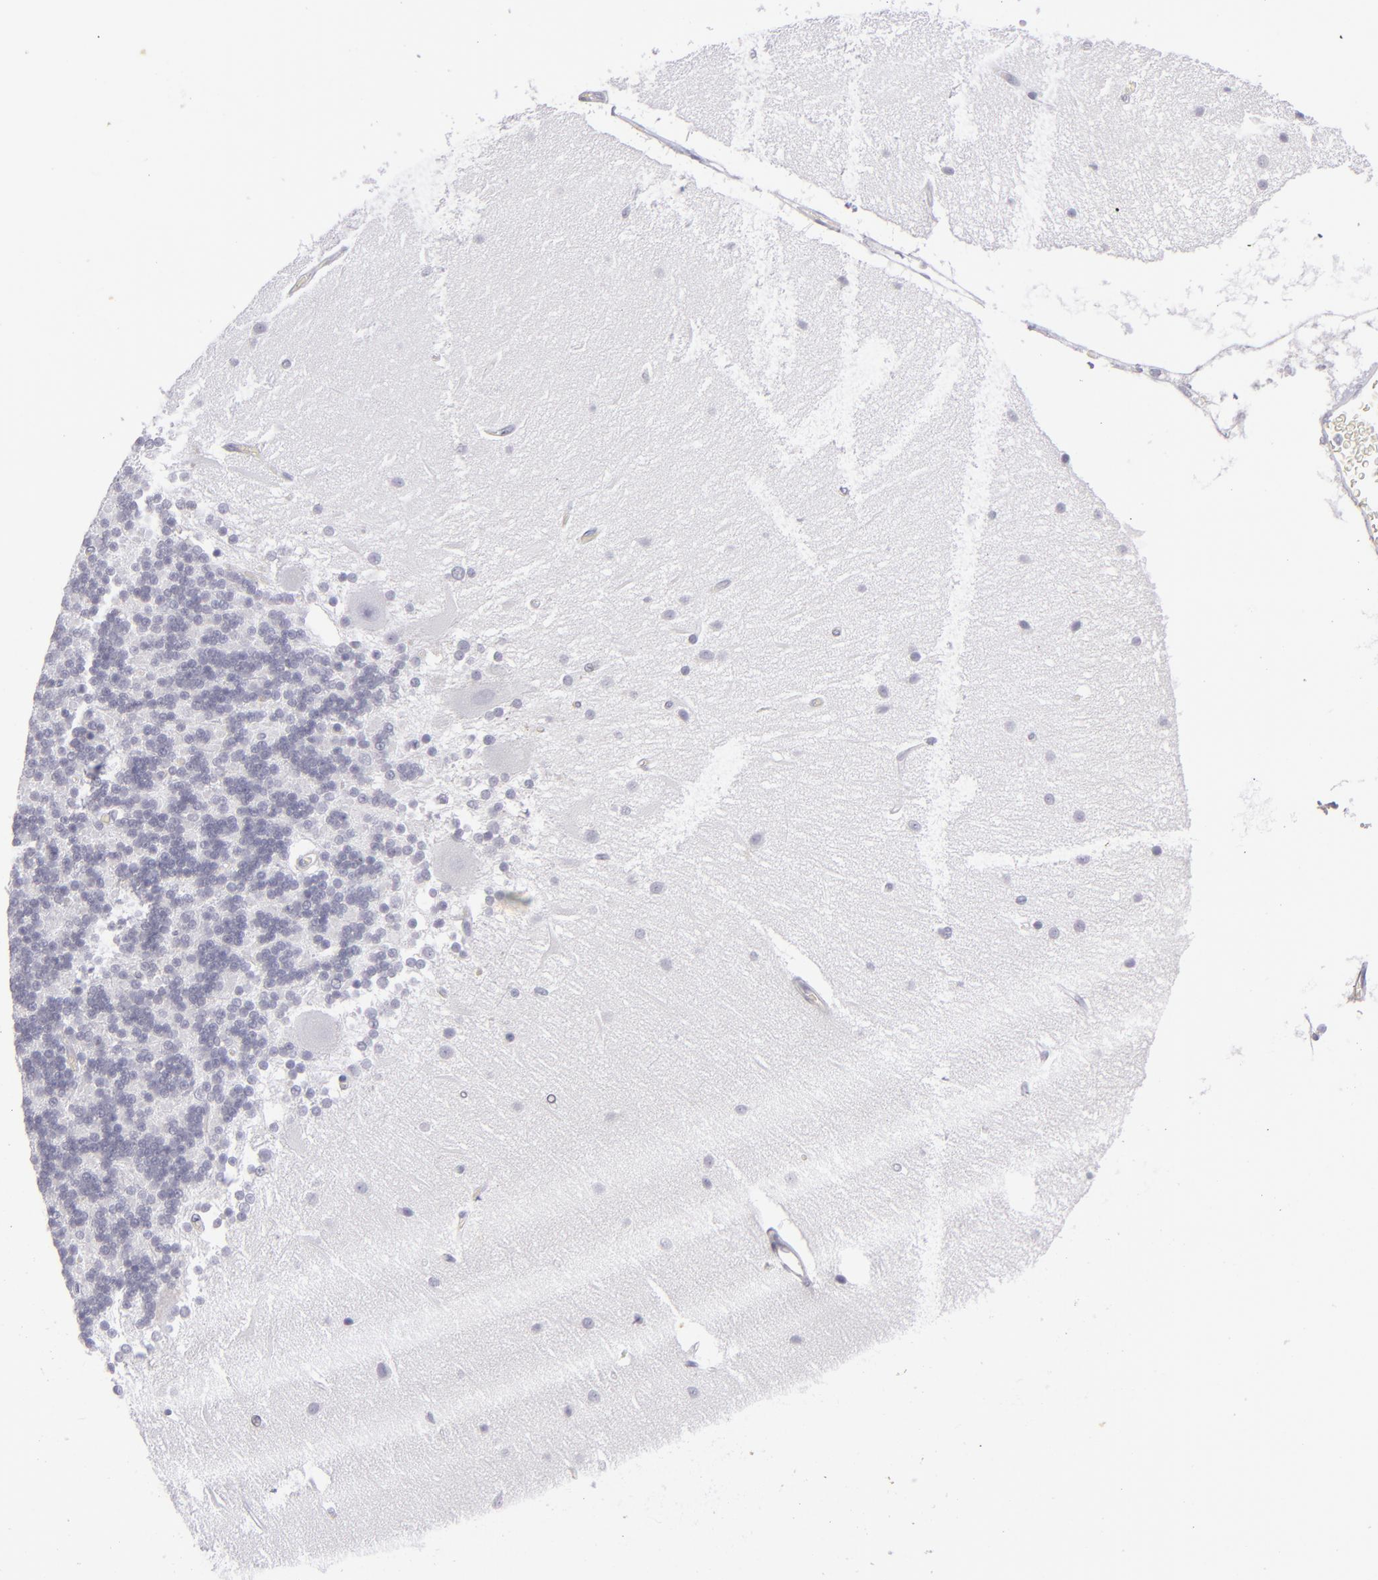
{"staining": {"intensity": "negative", "quantity": "none", "location": "none"}, "tissue": "cerebellum", "cell_type": "Cells in granular layer", "image_type": "normal", "snomed": [{"axis": "morphology", "description": "Normal tissue, NOS"}, {"axis": "topography", "description": "Cerebellum"}], "caption": "Cells in granular layer show no significant staining in unremarkable cerebellum. The staining is performed using DAB brown chromogen with nuclei counter-stained in using hematoxylin.", "gene": "ITGB4", "patient": {"sex": "female", "age": 19}}